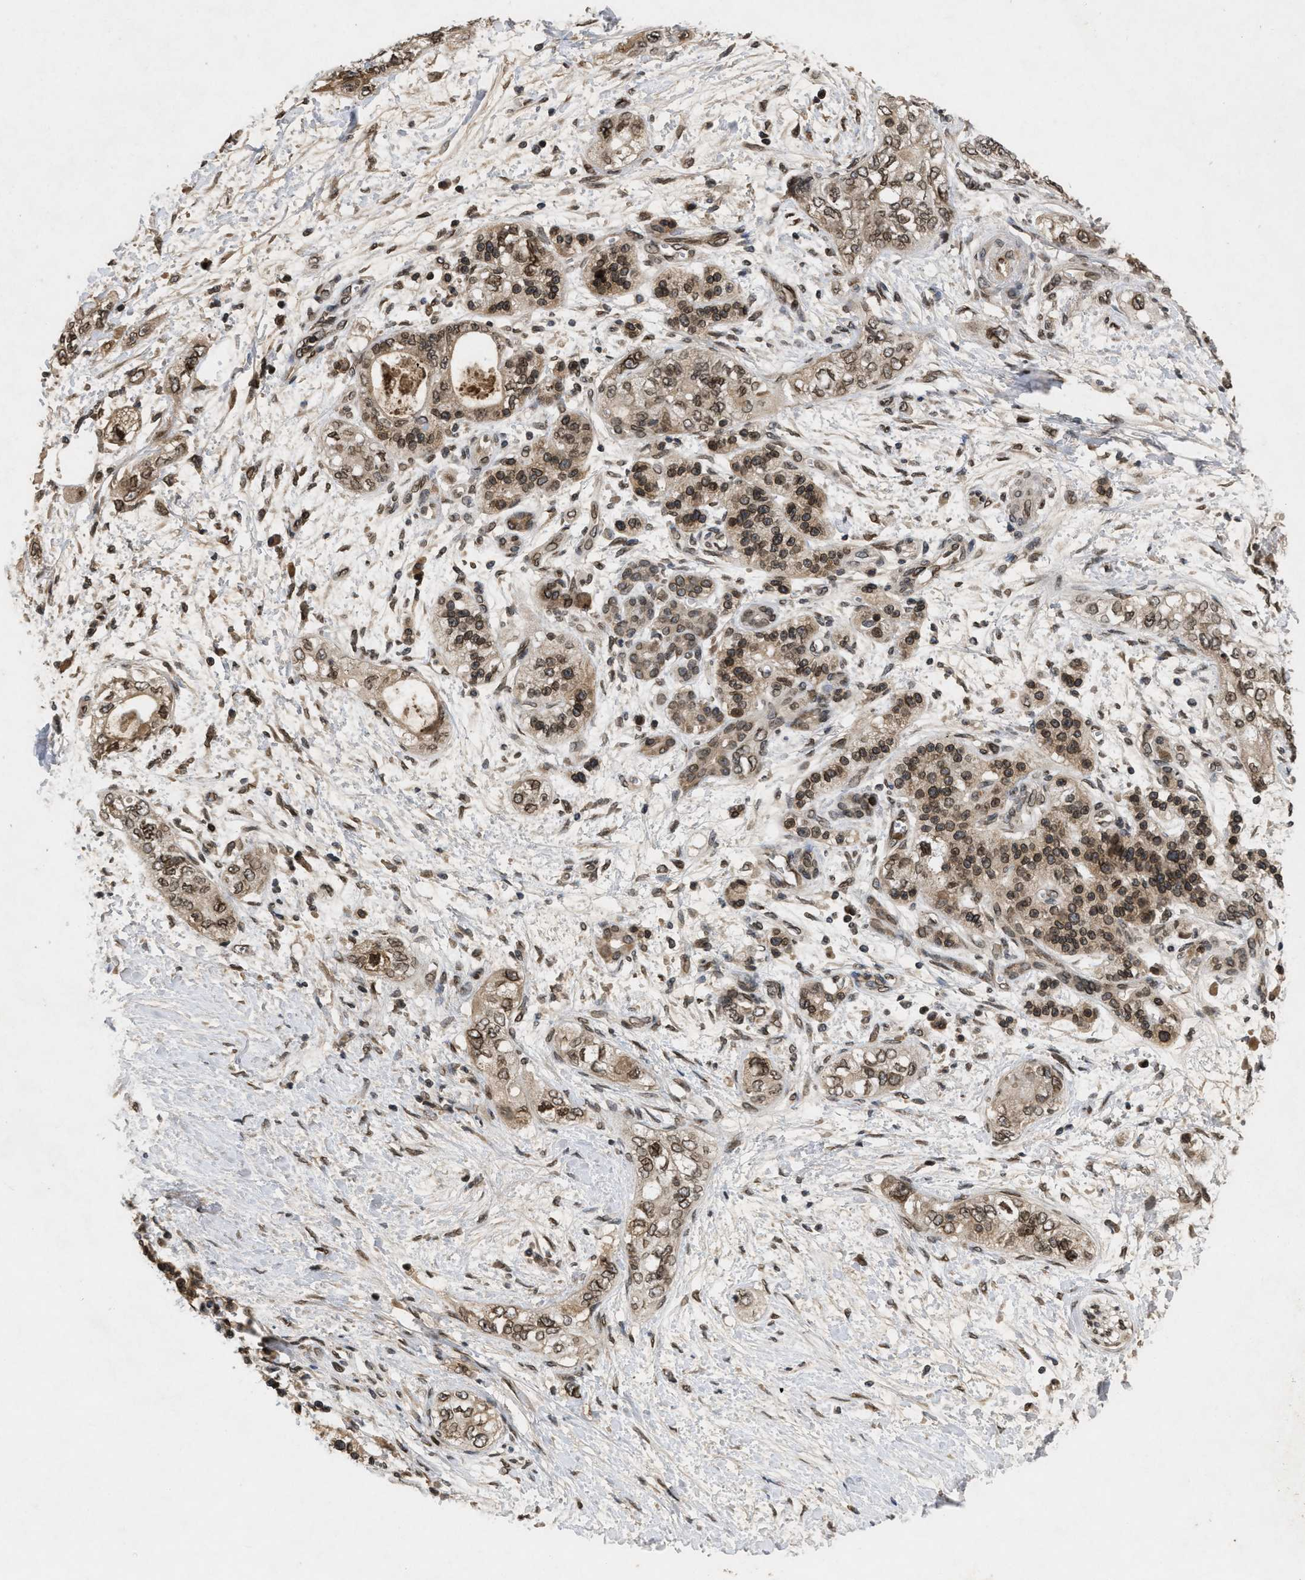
{"staining": {"intensity": "moderate", "quantity": ">75%", "location": "cytoplasmic/membranous,nuclear"}, "tissue": "pancreatic cancer", "cell_type": "Tumor cells", "image_type": "cancer", "snomed": [{"axis": "morphology", "description": "Adenocarcinoma, NOS"}, {"axis": "topography", "description": "Pancreas"}], "caption": "Pancreatic cancer (adenocarcinoma) stained with DAB IHC demonstrates medium levels of moderate cytoplasmic/membranous and nuclear positivity in about >75% of tumor cells.", "gene": "CRY1", "patient": {"sex": "male", "age": 70}}